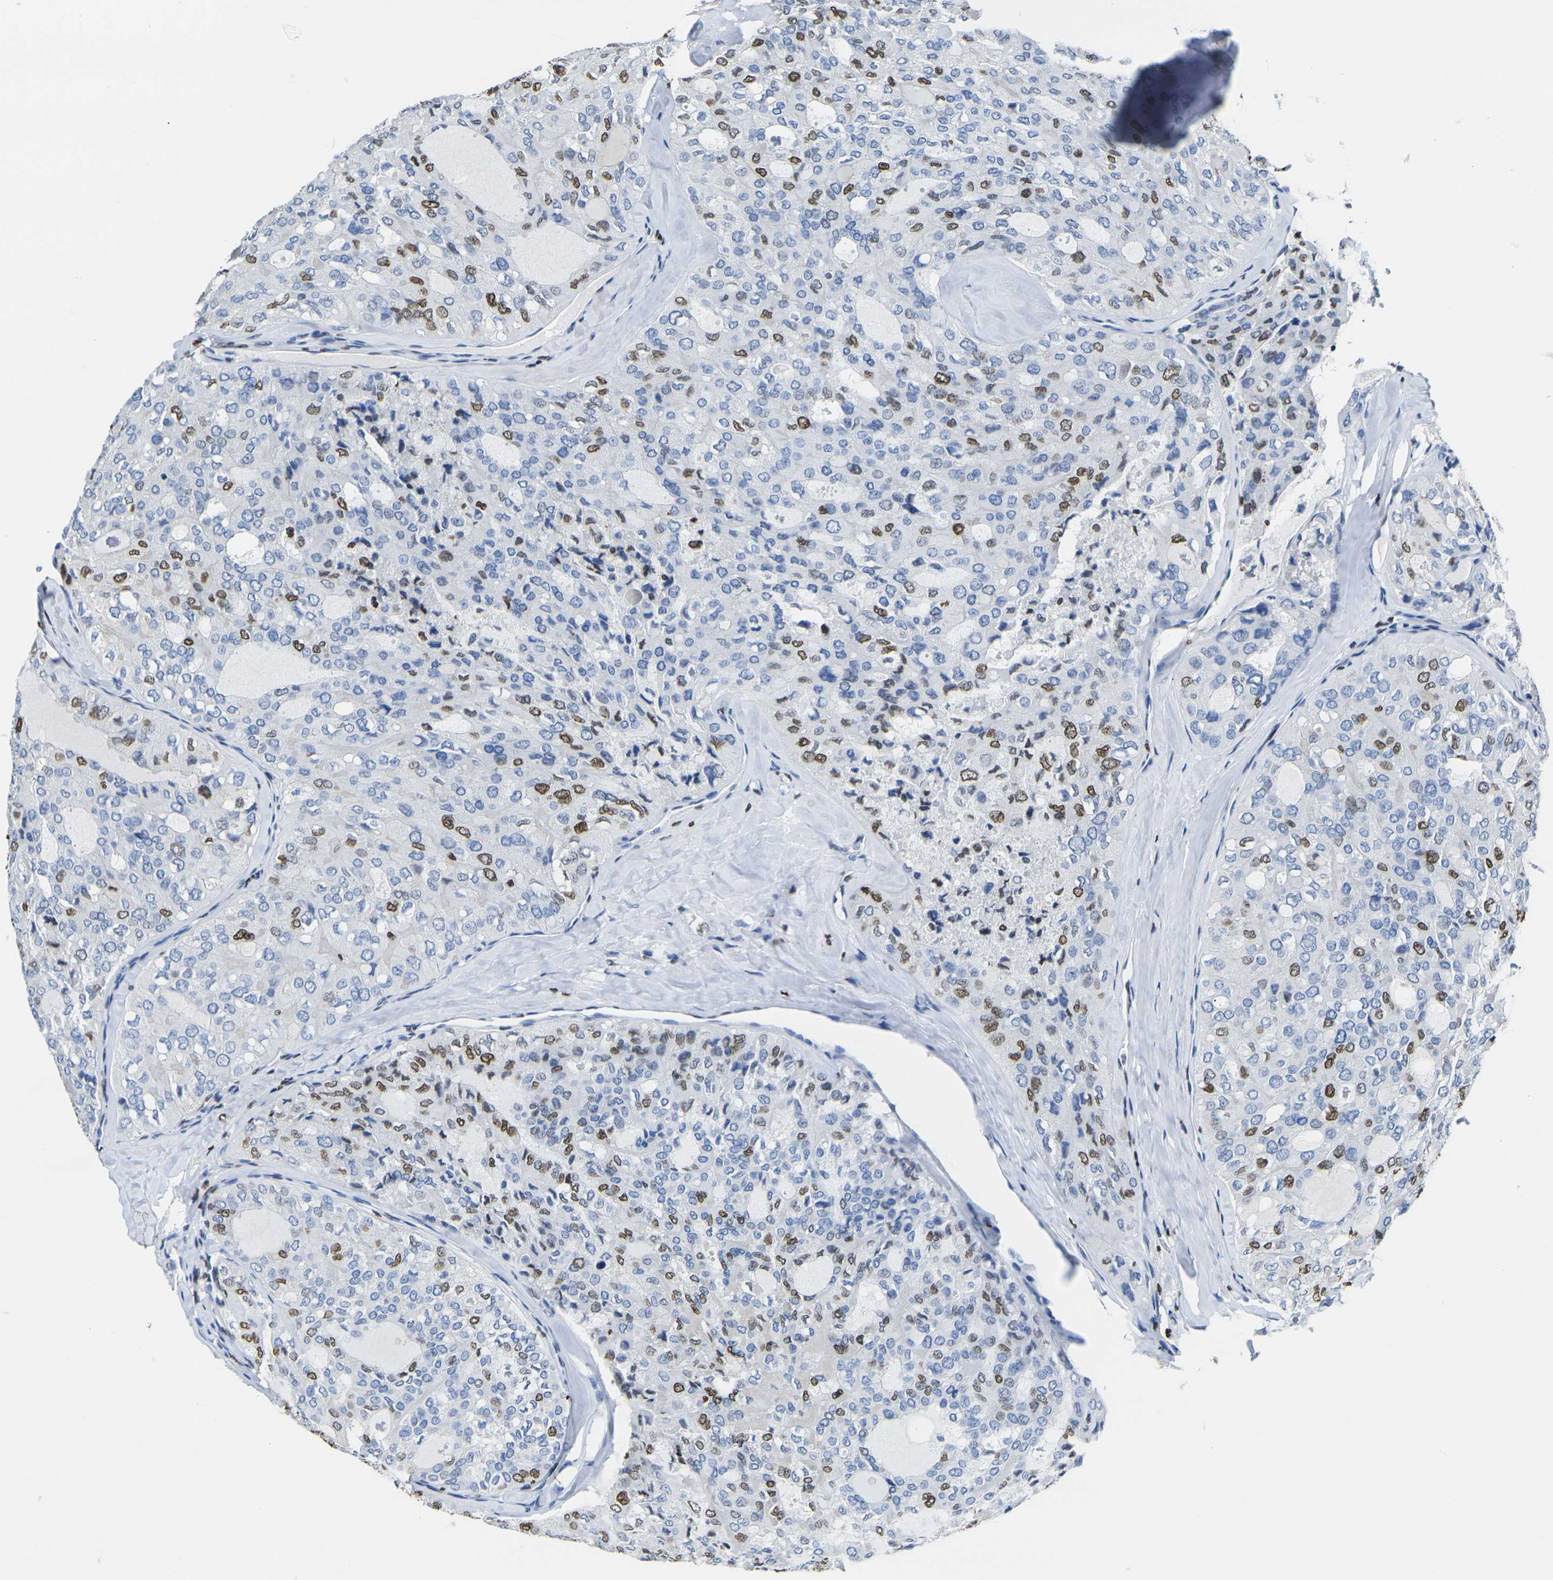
{"staining": {"intensity": "strong", "quantity": "<25%", "location": "nuclear"}, "tissue": "thyroid cancer", "cell_type": "Tumor cells", "image_type": "cancer", "snomed": [{"axis": "morphology", "description": "Follicular adenoma carcinoma, NOS"}, {"axis": "topography", "description": "Thyroid gland"}], "caption": "Thyroid cancer (follicular adenoma carcinoma) stained with a brown dye reveals strong nuclear positive staining in approximately <25% of tumor cells.", "gene": "DRAXIN", "patient": {"sex": "male", "age": 75}}